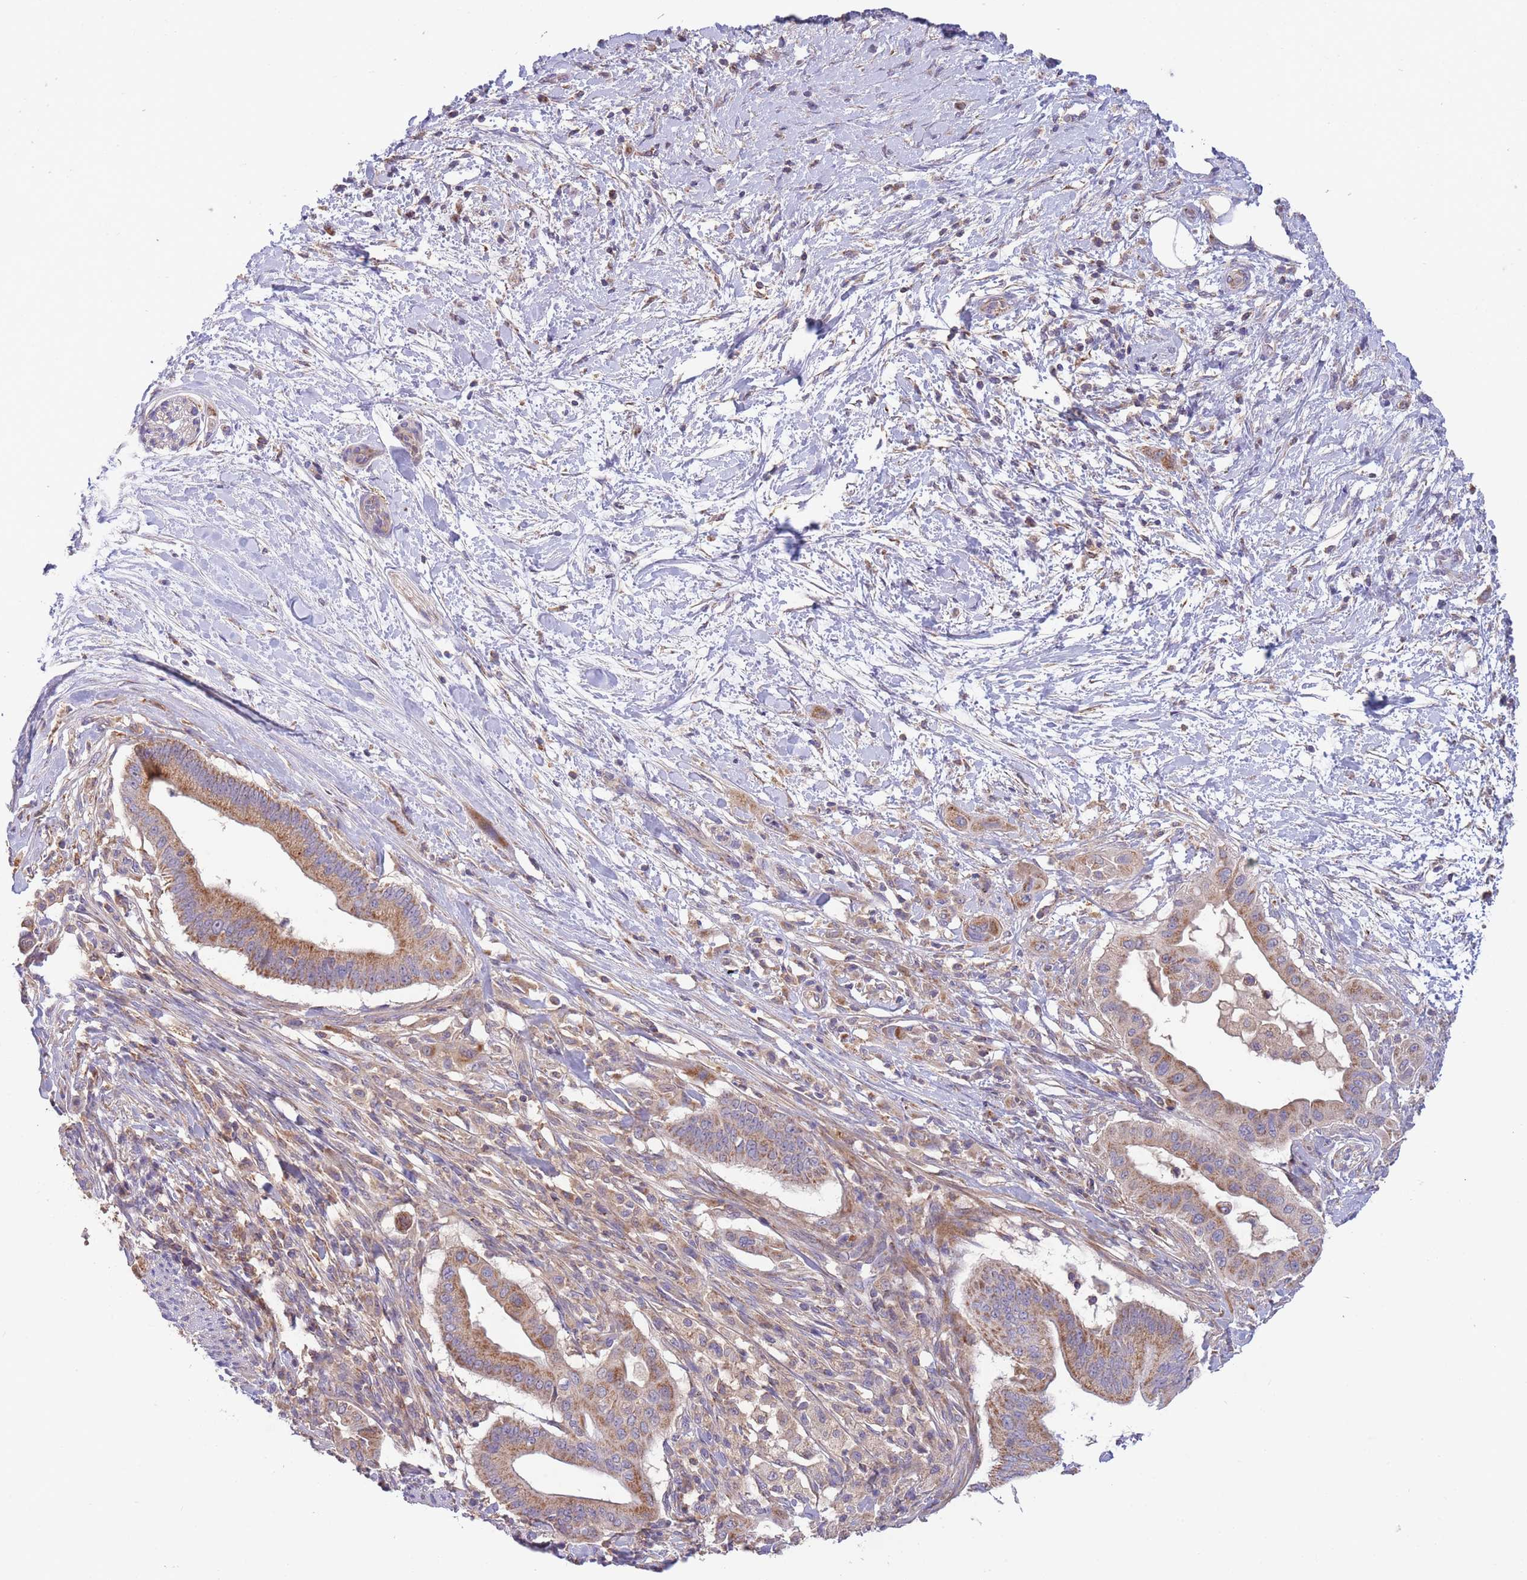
{"staining": {"intensity": "moderate", "quantity": ">75%", "location": "cytoplasmic/membranous"}, "tissue": "pancreatic cancer", "cell_type": "Tumor cells", "image_type": "cancer", "snomed": [{"axis": "morphology", "description": "Adenocarcinoma, NOS"}, {"axis": "topography", "description": "Pancreas"}], "caption": "Brown immunohistochemical staining in pancreatic cancer displays moderate cytoplasmic/membranous staining in approximately >75% of tumor cells.", "gene": "SLC25A42", "patient": {"sex": "male", "age": 68}}